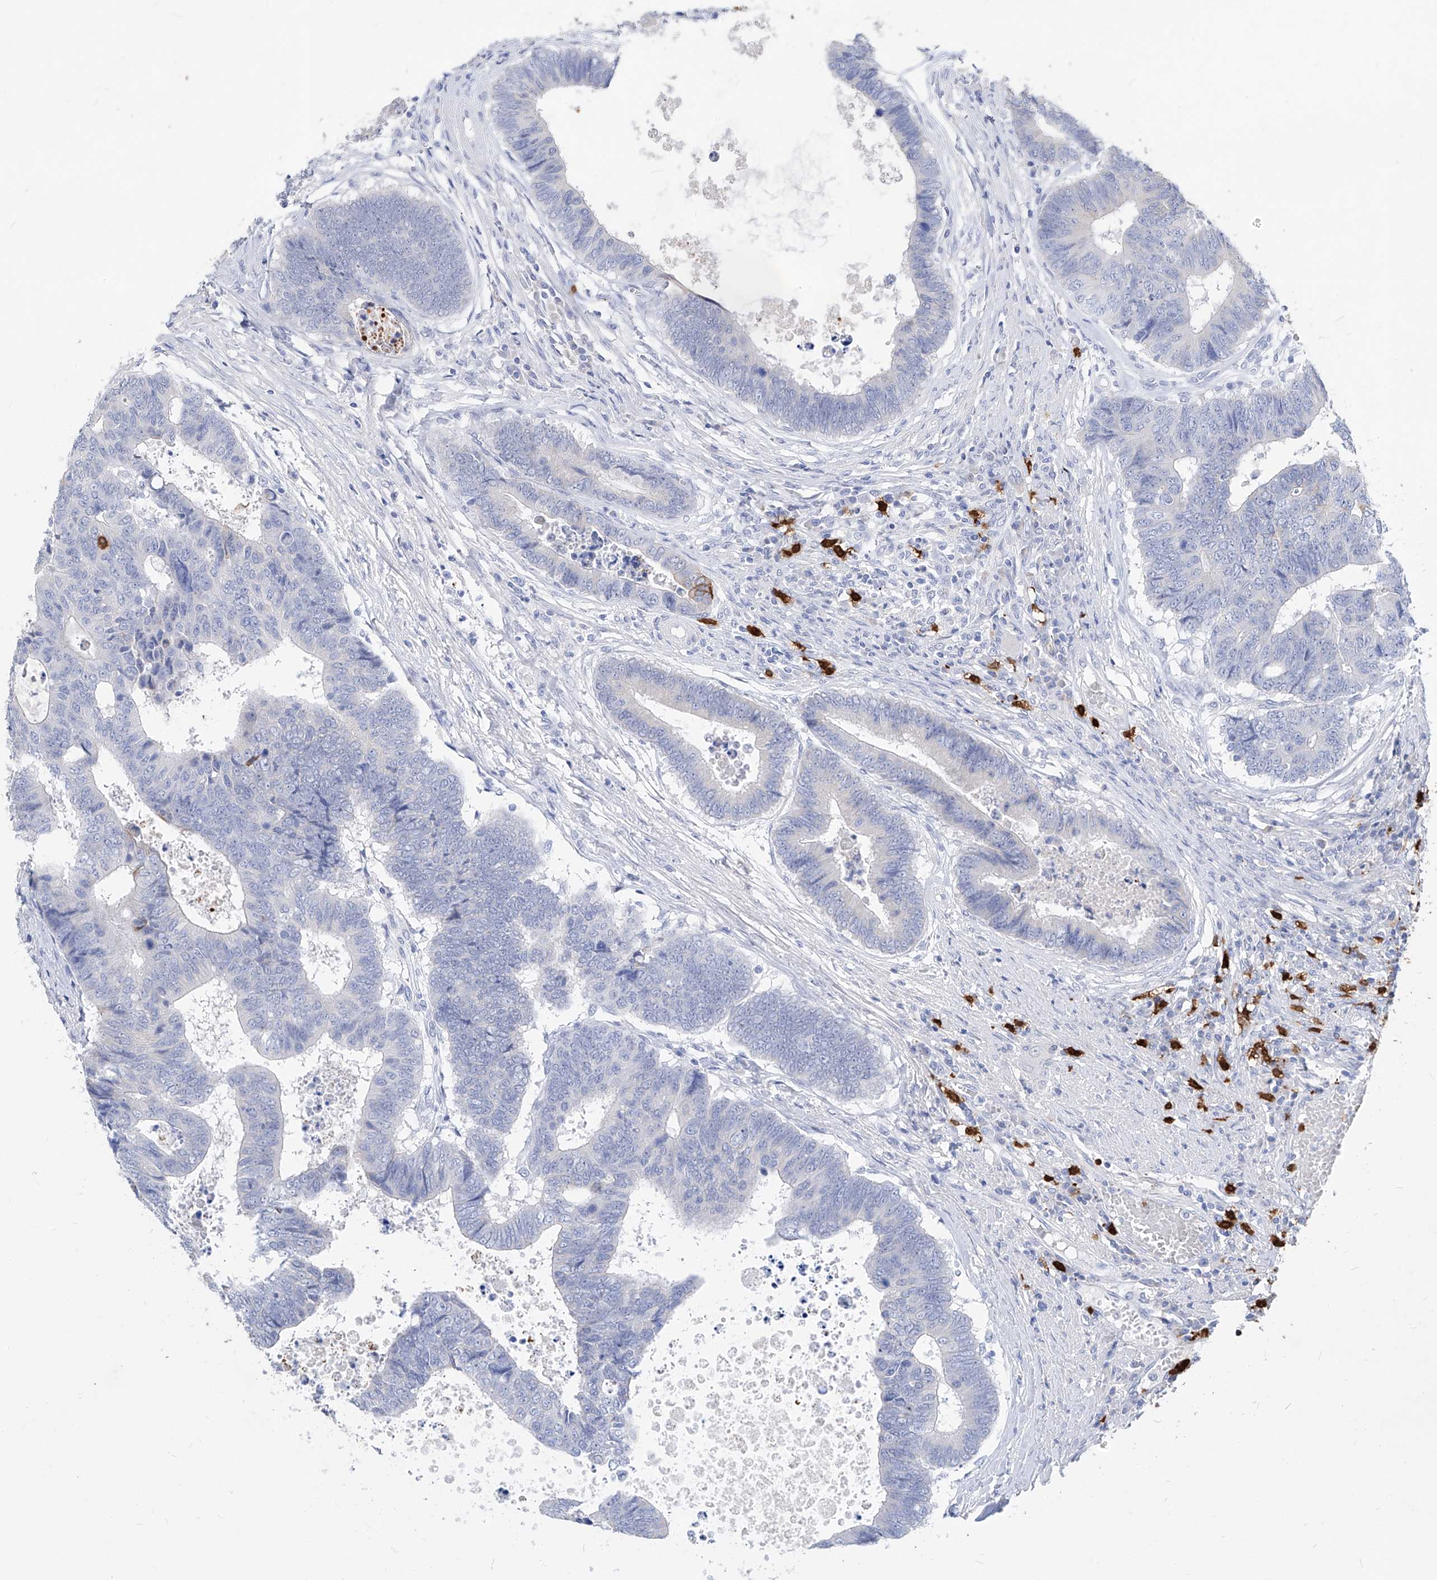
{"staining": {"intensity": "negative", "quantity": "none", "location": "none"}, "tissue": "colorectal cancer", "cell_type": "Tumor cells", "image_type": "cancer", "snomed": [{"axis": "morphology", "description": "Adenocarcinoma, NOS"}, {"axis": "topography", "description": "Rectum"}], "caption": "DAB (3,3'-diaminobenzidine) immunohistochemical staining of colorectal cancer demonstrates no significant expression in tumor cells.", "gene": "FRS3", "patient": {"sex": "male", "age": 84}}